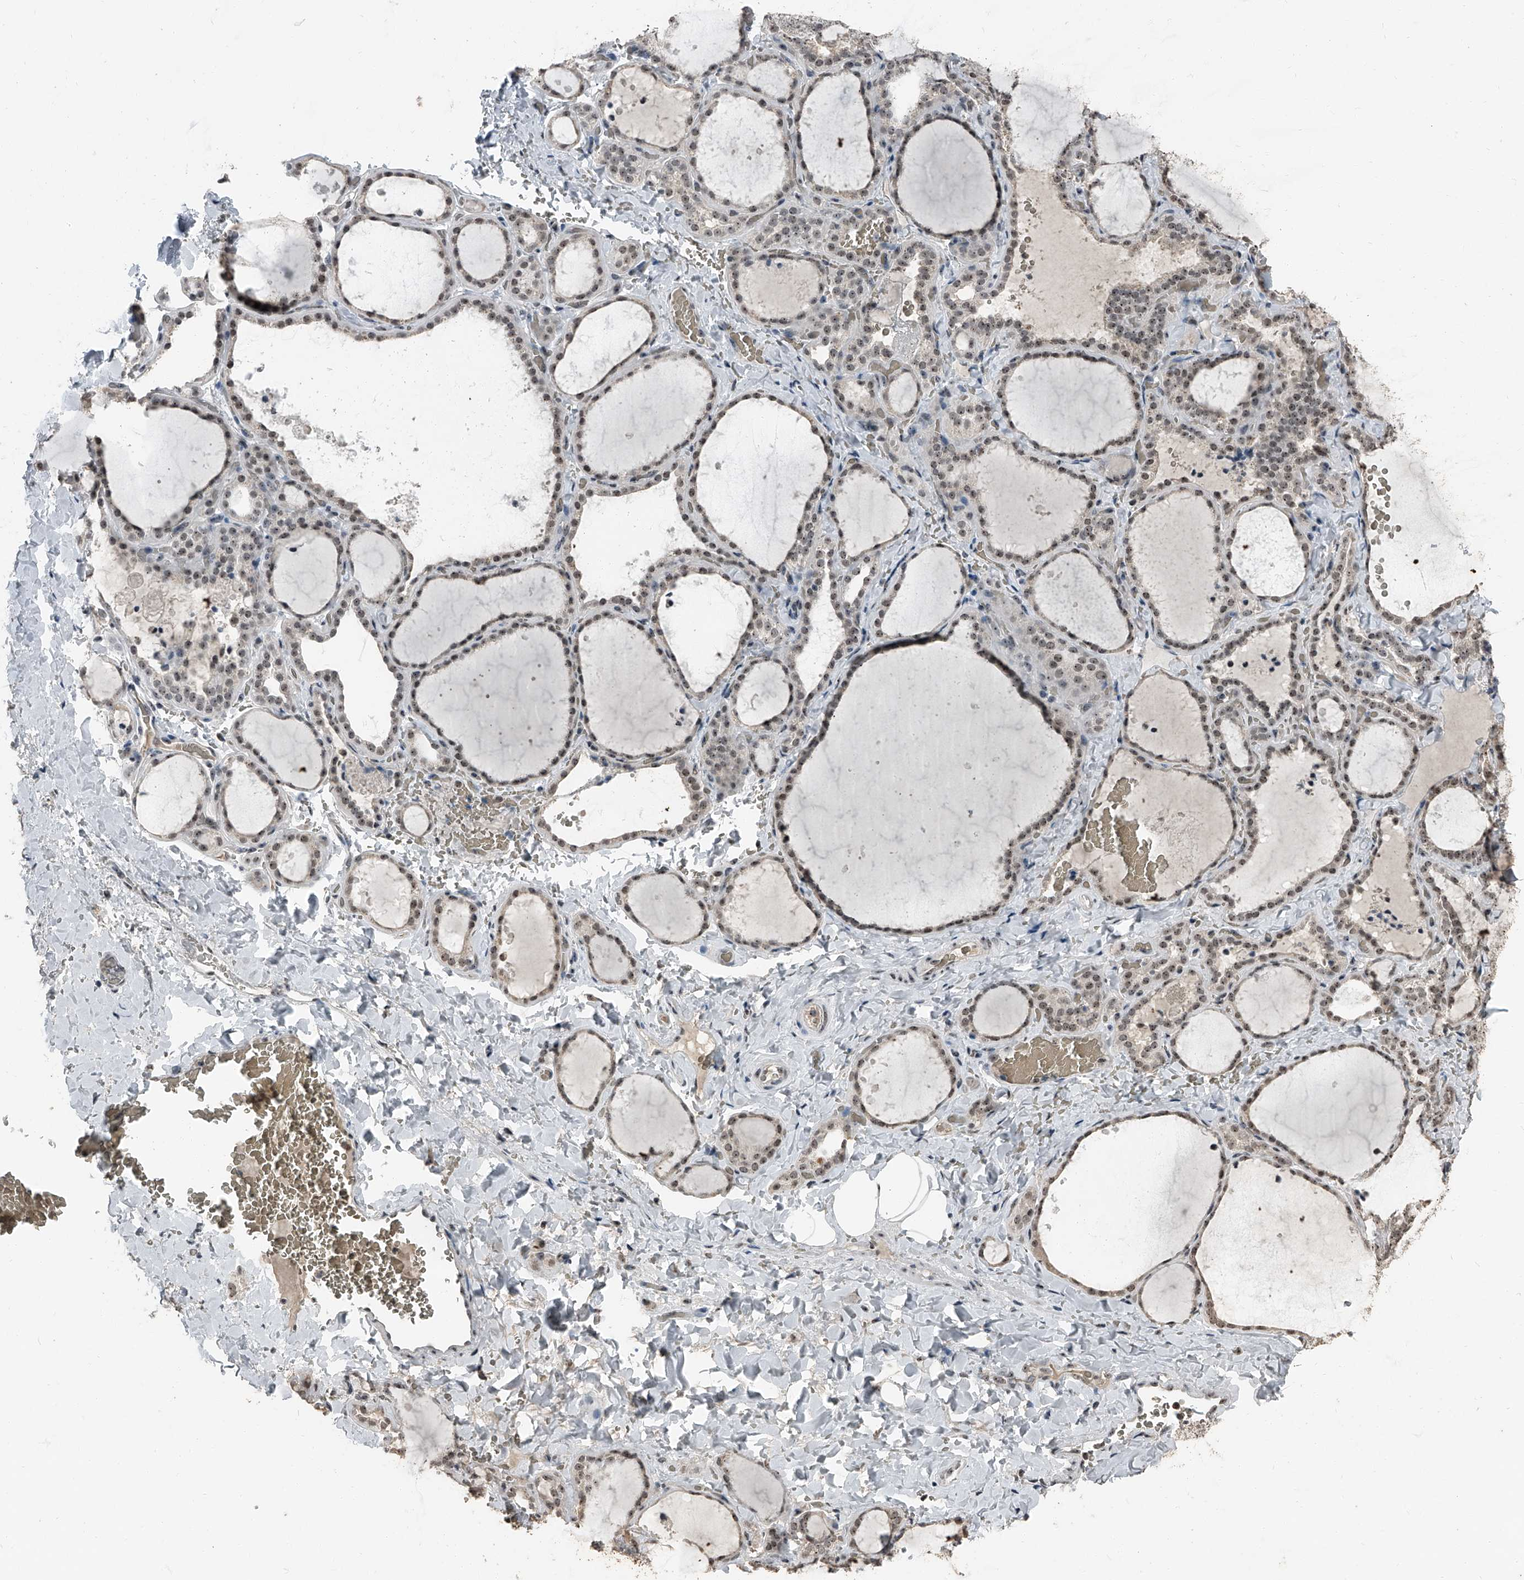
{"staining": {"intensity": "moderate", "quantity": ">75%", "location": "nuclear"}, "tissue": "thyroid gland", "cell_type": "Glandular cells", "image_type": "normal", "snomed": [{"axis": "morphology", "description": "Normal tissue, NOS"}, {"axis": "topography", "description": "Thyroid gland"}], "caption": "Protein expression by immunohistochemistry (IHC) demonstrates moderate nuclear expression in approximately >75% of glandular cells in unremarkable thyroid gland.", "gene": "TCOF1", "patient": {"sex": "female", "age": 22}}